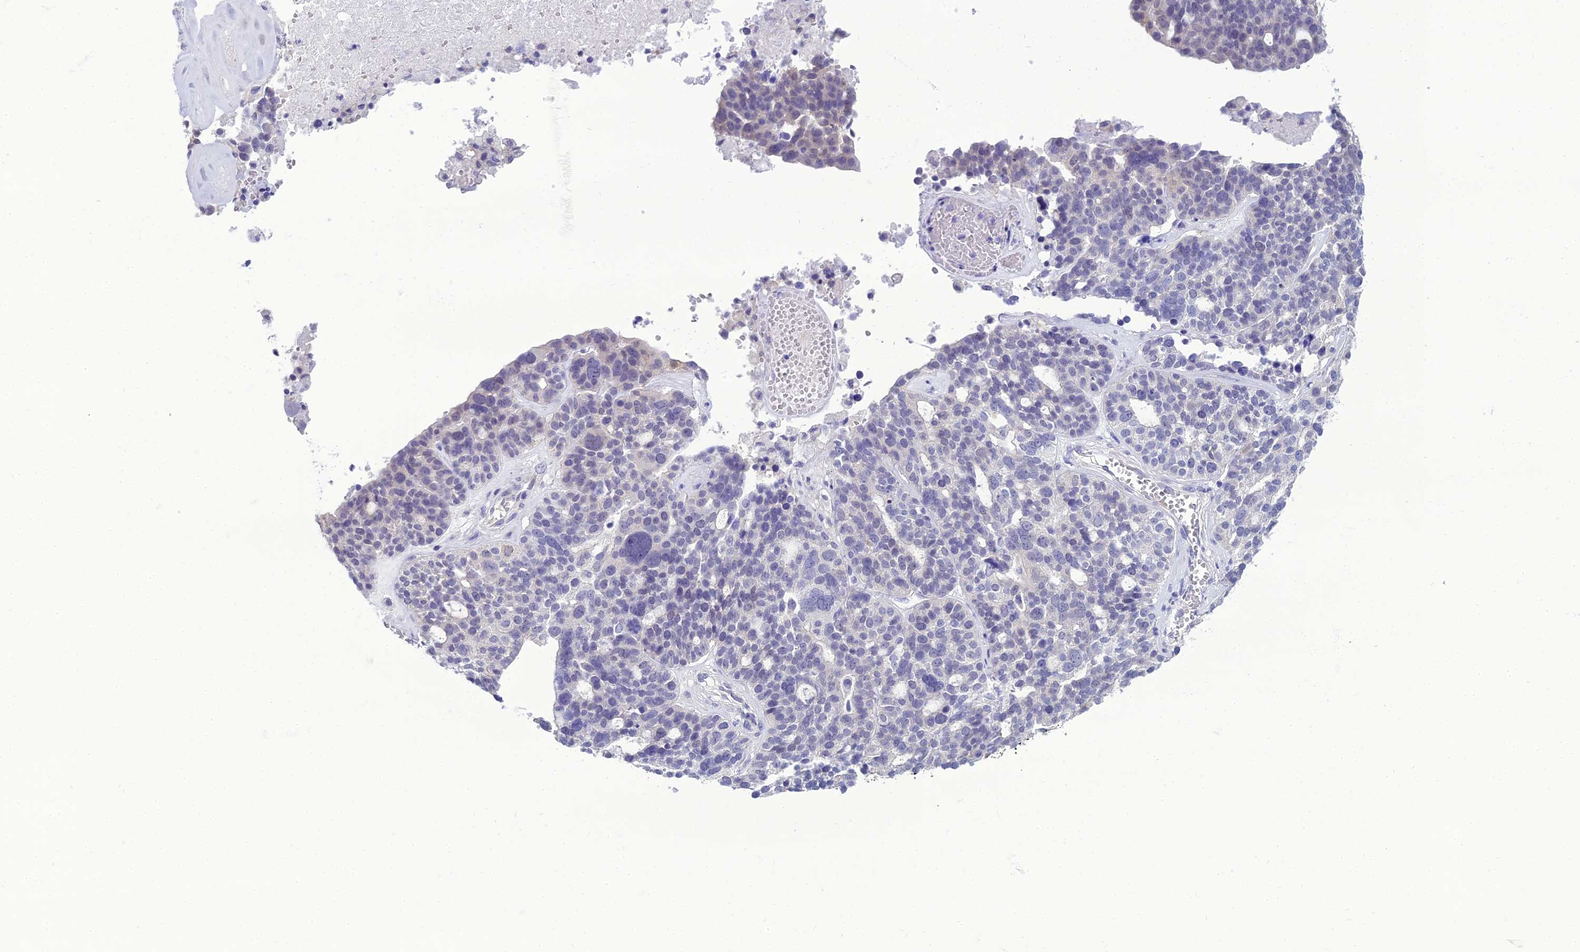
{"staining": {"intensity": "negative", "quantity": "none", "location": "none"}, "tissue": "ovarian cancer", "cell_type": "Tumor cells", "image_type": "cancer", "snomed": [{"axis": "morphology", "description": "Cystadenocarcinoma, serous, NOS"}, {"axis": "topography", "description": "Ovary"}], "caption": "An immunohistochemistry (IHC) micrograph of ovarian cancer (serous cystadenocarcinoma) is shown. There is no staining in tumor cells of ovarian cancer (serous cystadenocarcinoma).", "gene": "GNPNAT1", "patient": {"sex": "female", "age": 59}}